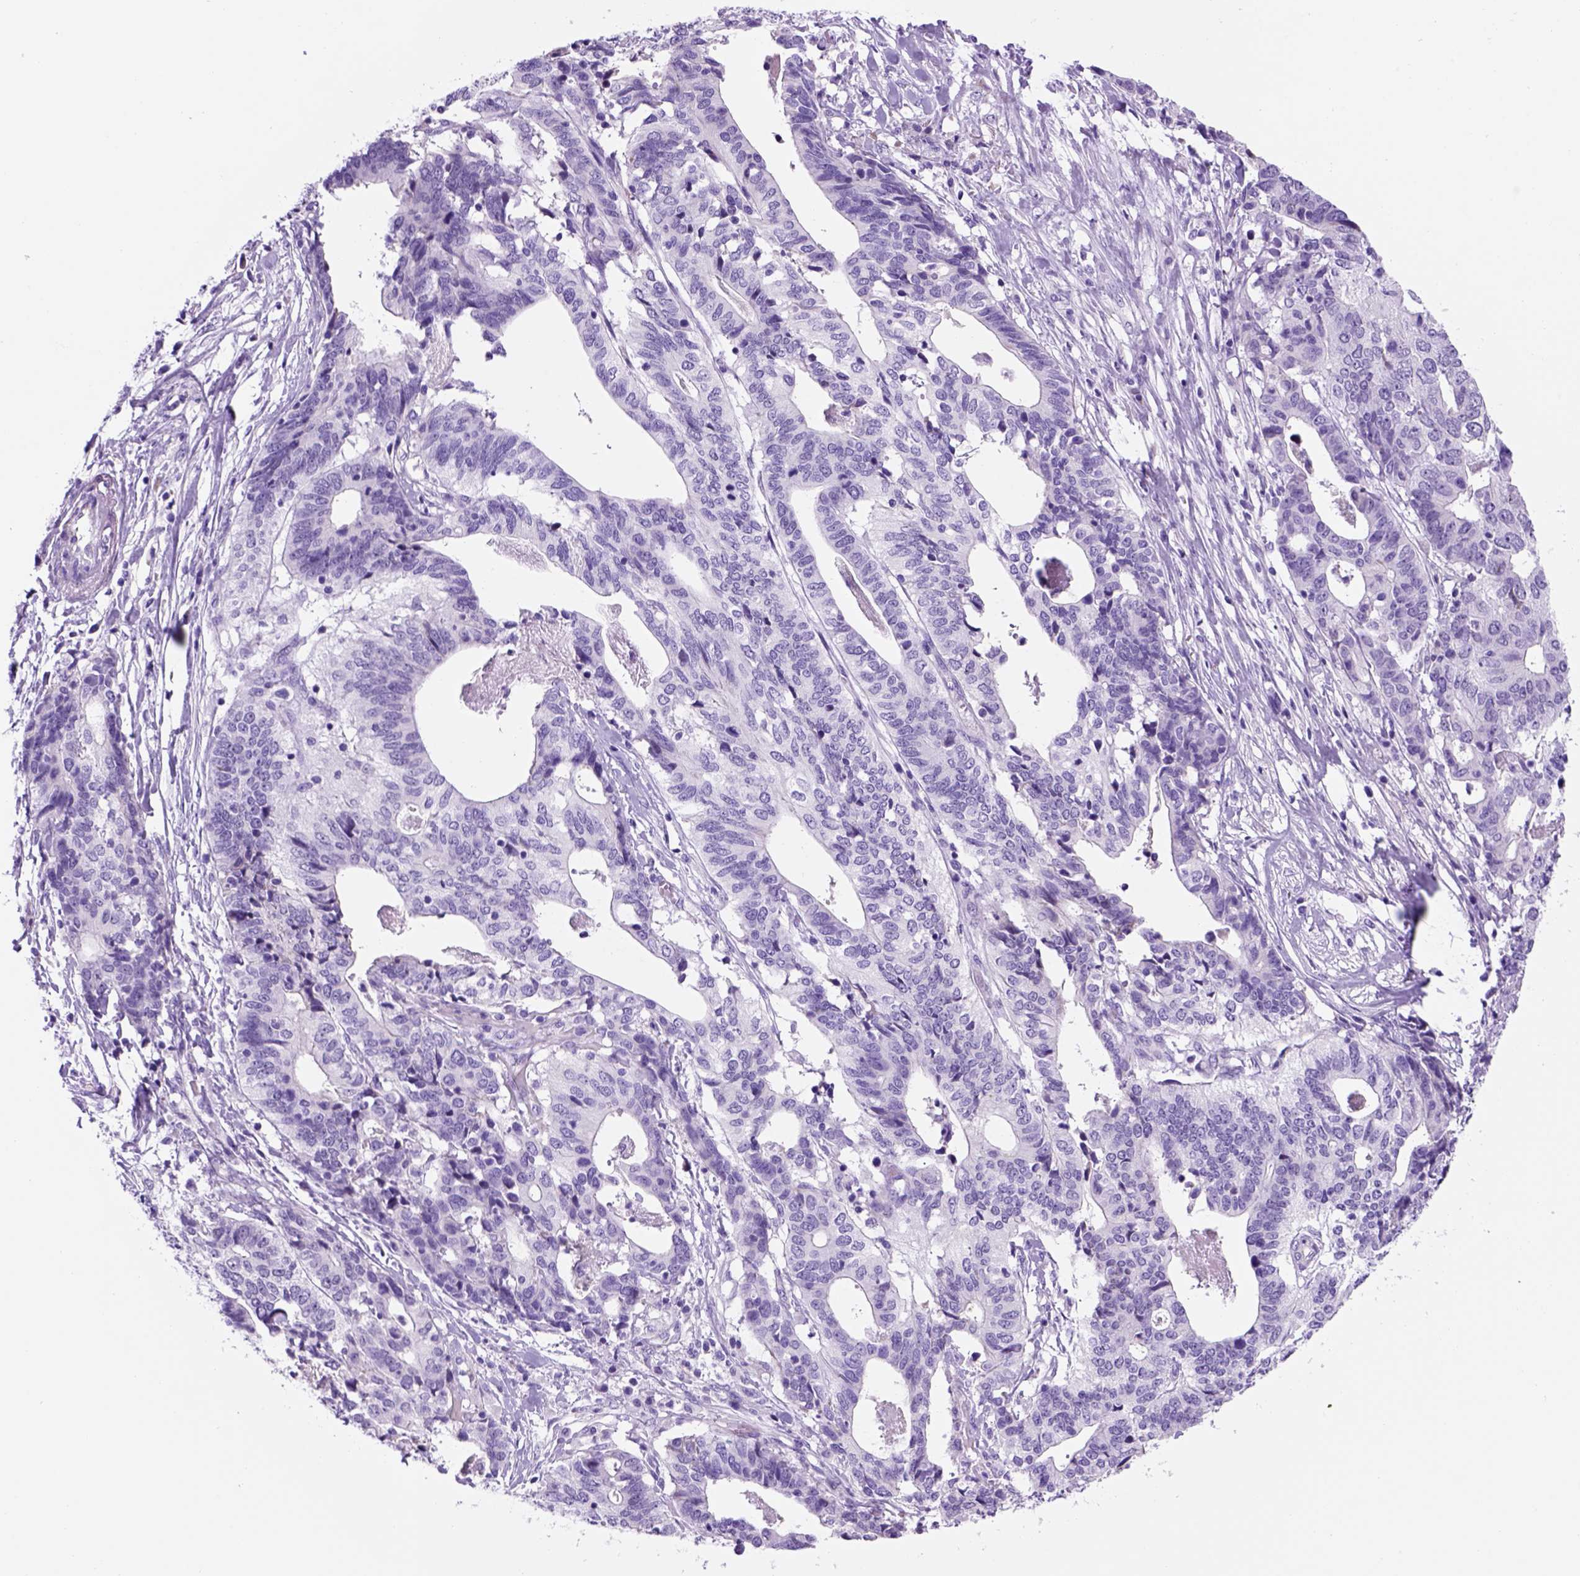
{"staining": {"intensity": "negative", "quantity": "none", "location": "none"}, "tissue": "stomach cancer", "cell_type": "Tumor cells", "image_type": "cancer", "snomed": [{"axis": "morphology", "description": "Adenocarcinoma, NOS"}, {"axis": "topography", "description": "Stomach, upper"}], "caption": "Tumor cells are negative for brown protein staining in stomach cancer (adenocarcinoma).", "gene": "HHIPL2", "patient": {"sex": "female", "age": 67}}